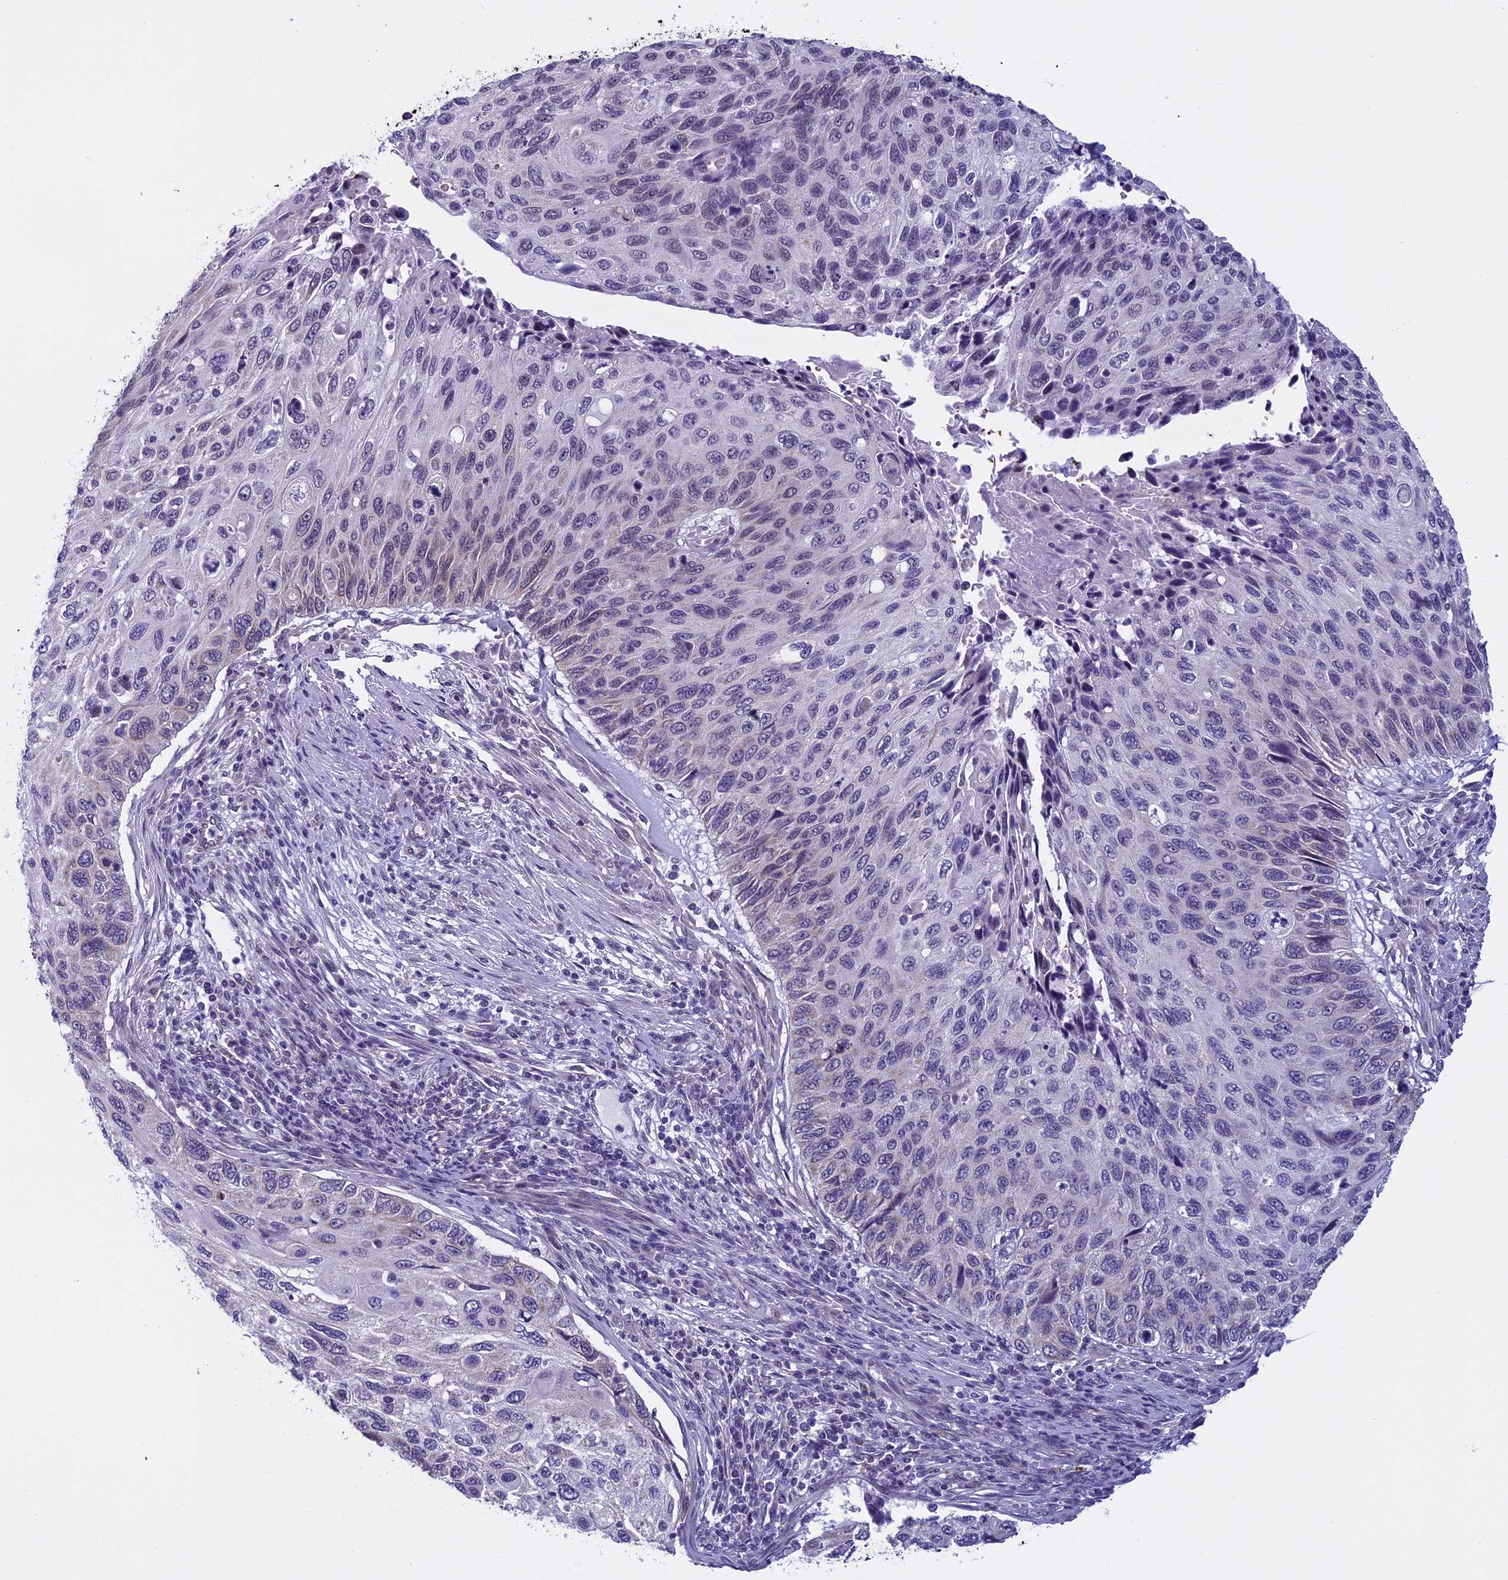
{"staining": {"intensity": "weak", "quantity": "<25%", "location": "nuclear"}, "tissue": "cervical cancer", "cell_type": "Tumor cells", "image_type": "cancer", "snomed": [{"axis": "morphology", "description": "Squamous cell carcinoma, NOS"}, {"axis": "topography", "description": "Cervix"}], "caption": "Micrograph shows no protein expression in tumor cells of cervical squamous cell carcinoma tissue.", "gene": "ZNF317", "patient": {"sex": "female", "age": 70}}